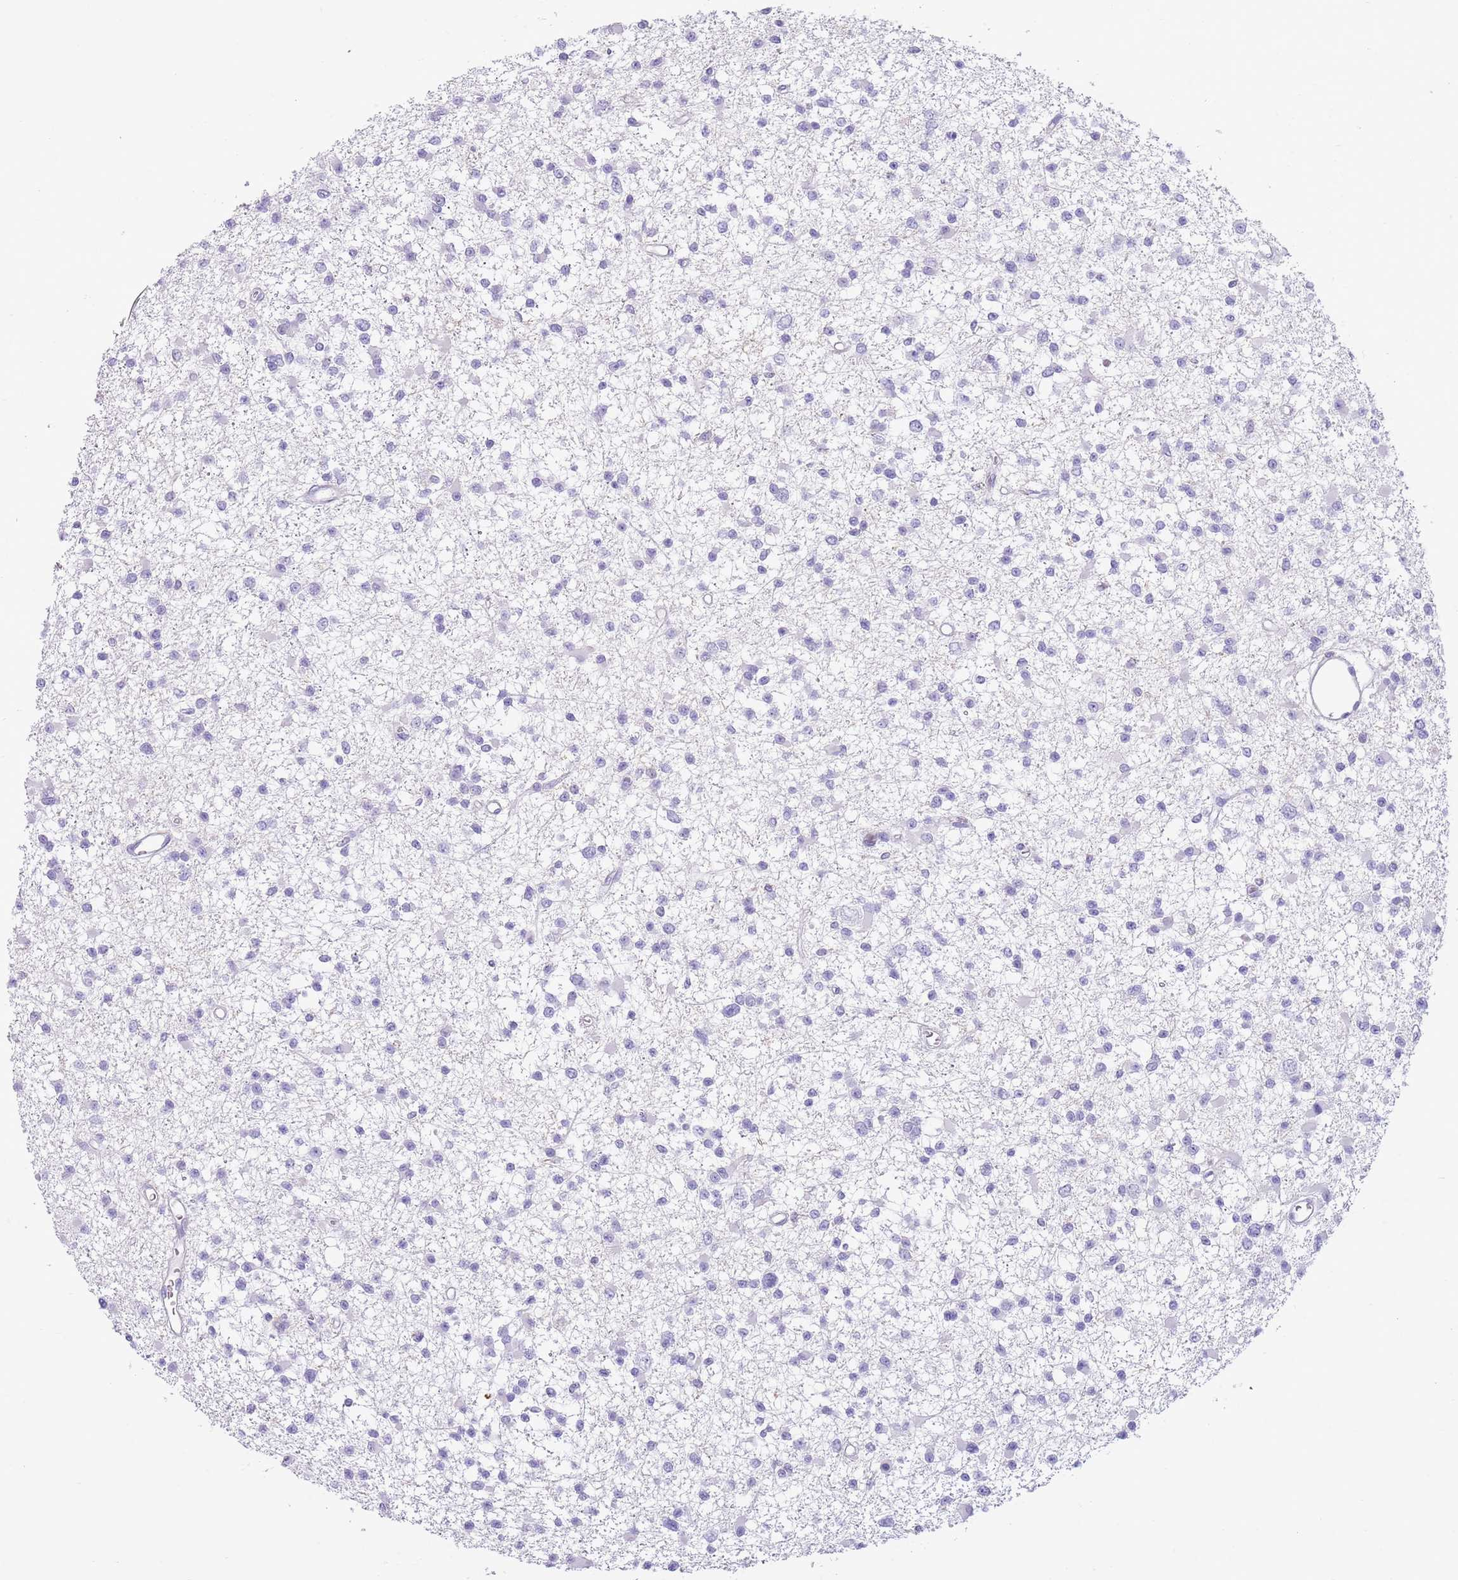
{"staining": {"intensity": "negative", "quantity": "none", "location": "none"}, "tissue": "glioma", "cell_type": "Tumor cells", "image_type": "cancer", "snomed": [{"axis": "morphology", "description": "Glioma, malignant, Low grade"}, {"axis": "topography", "description": "Brain"}], "caption": "Tumor cells are negative for protein expression in human glioma.", "gene": "OR4Q3", "patient": {"sex": "female", "age": 22}}